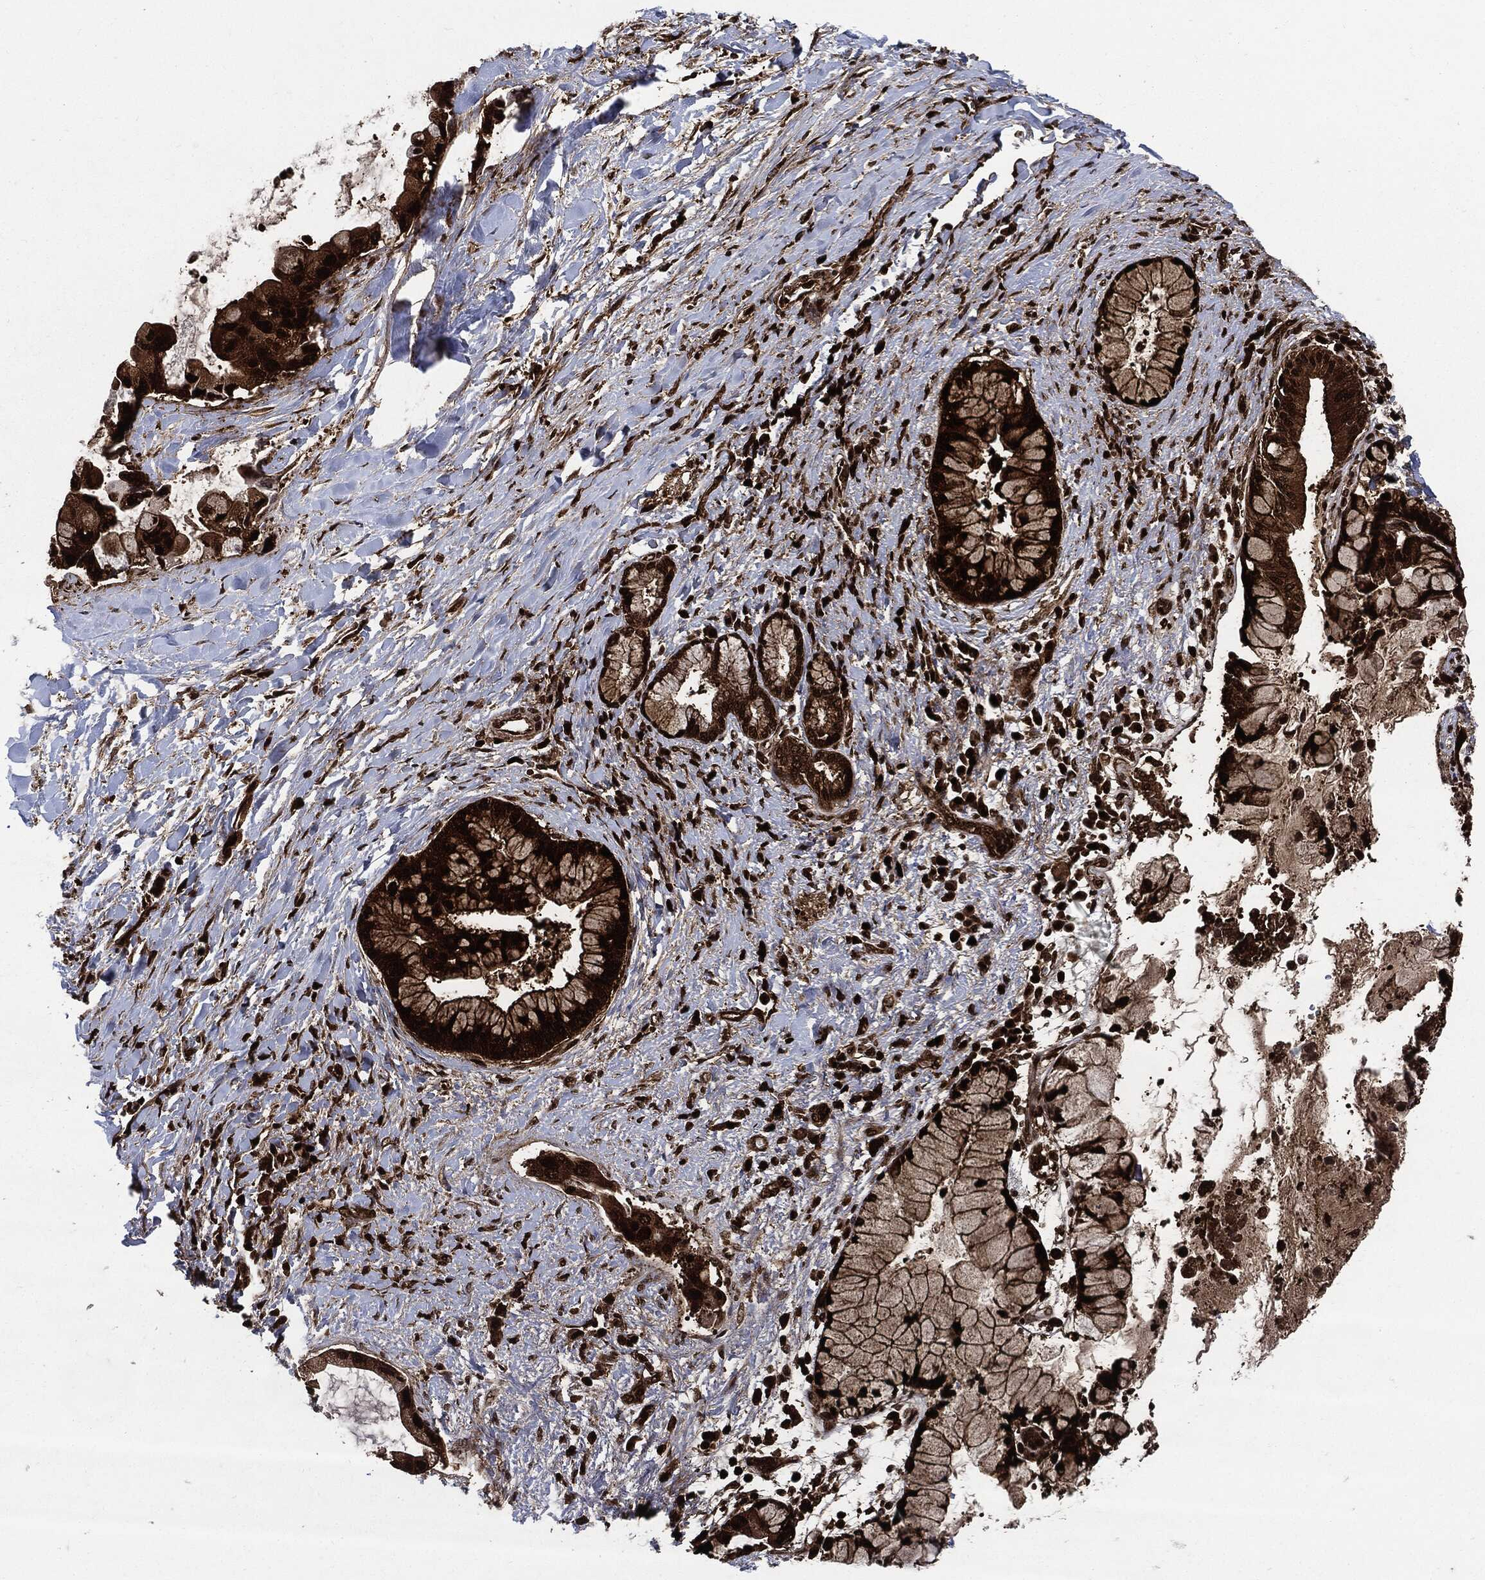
{"staining": {"intensity": "strong", "quantity": ">75%", "location": "cytoplasmic/membranous"}, "tissue": "liver cancer", "cell_type": "Tumor cells", "image_type": "cancer", "snomed": [{"axis": "morphology", "description": "Normal tissue, NOS"}, {"axis": "morphology", "description": "Cholangiocarcinoma"}, {"axis": "topography", "description": "Liver"}, {"axis": "topography", "description": "Peripheral nerve tissue"}], "caption": "Liver cholangiocarcinoma tissue reveals strong cytoplasmic/membranous expression in approximately >75% of tumor cells, visualized by immunohistochemistry. (Brightfield microscopy of DAB IHC at high magnification).", "gene": "YWHAB", "patient": {"sex": "male", "age": 50}}